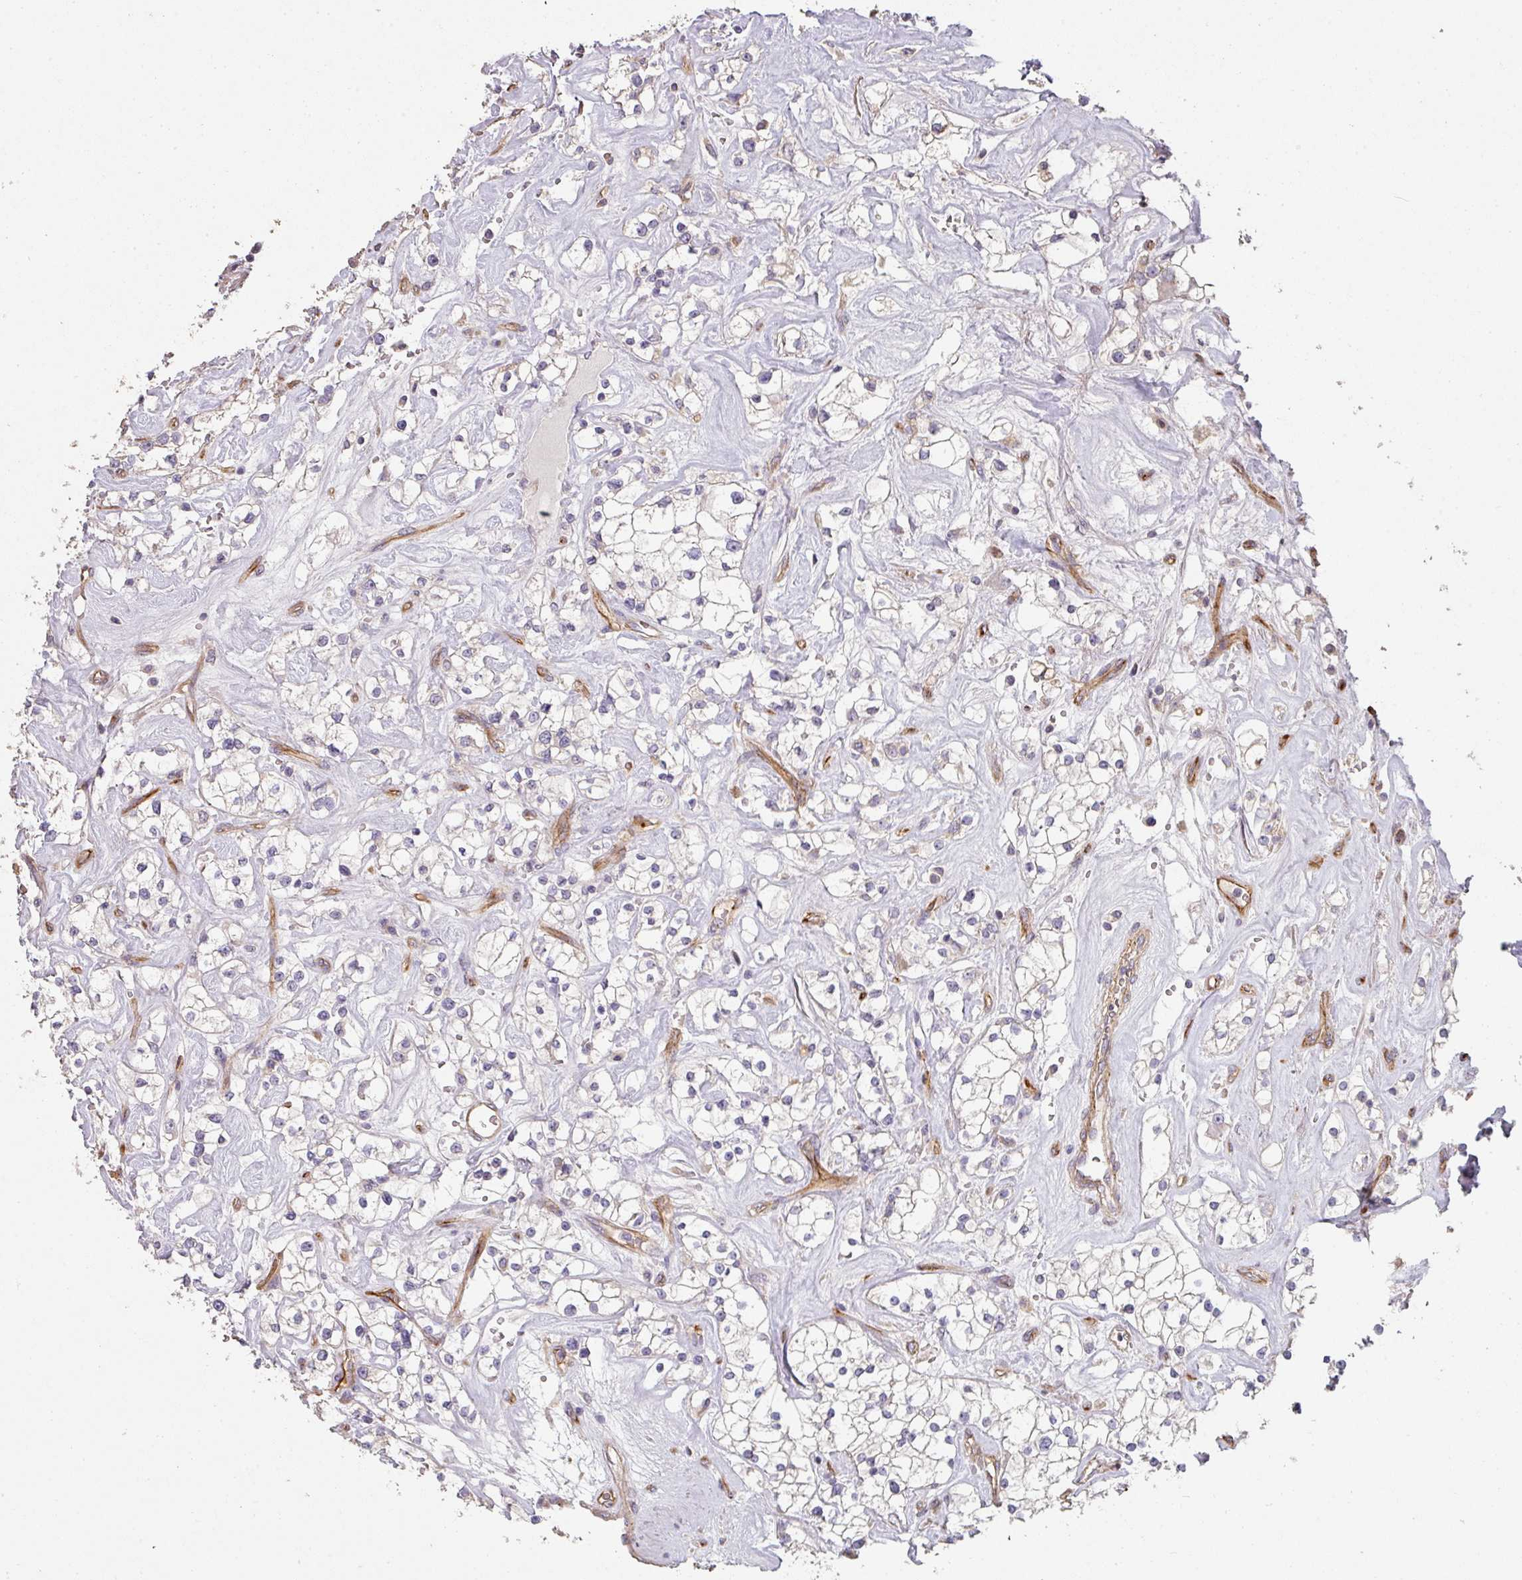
{"staining": {"intensity": "negative", "quantity": "none", "location": "none"}, "tissue": "renal cancer", "cell_type": "Tumor cells", "image_type": "cancer", "snomed": [{"axis": "morphology", "description": "Adenocarcinoma, NOS"}, {"axis": "topography", "description": "Kidney"}], "caption": "The image exhibits no significant expression in tumor cells of adenocarcinoma (renal).", "gene": "PCDH1", "patient": {"sex": "male", "age": 77}}